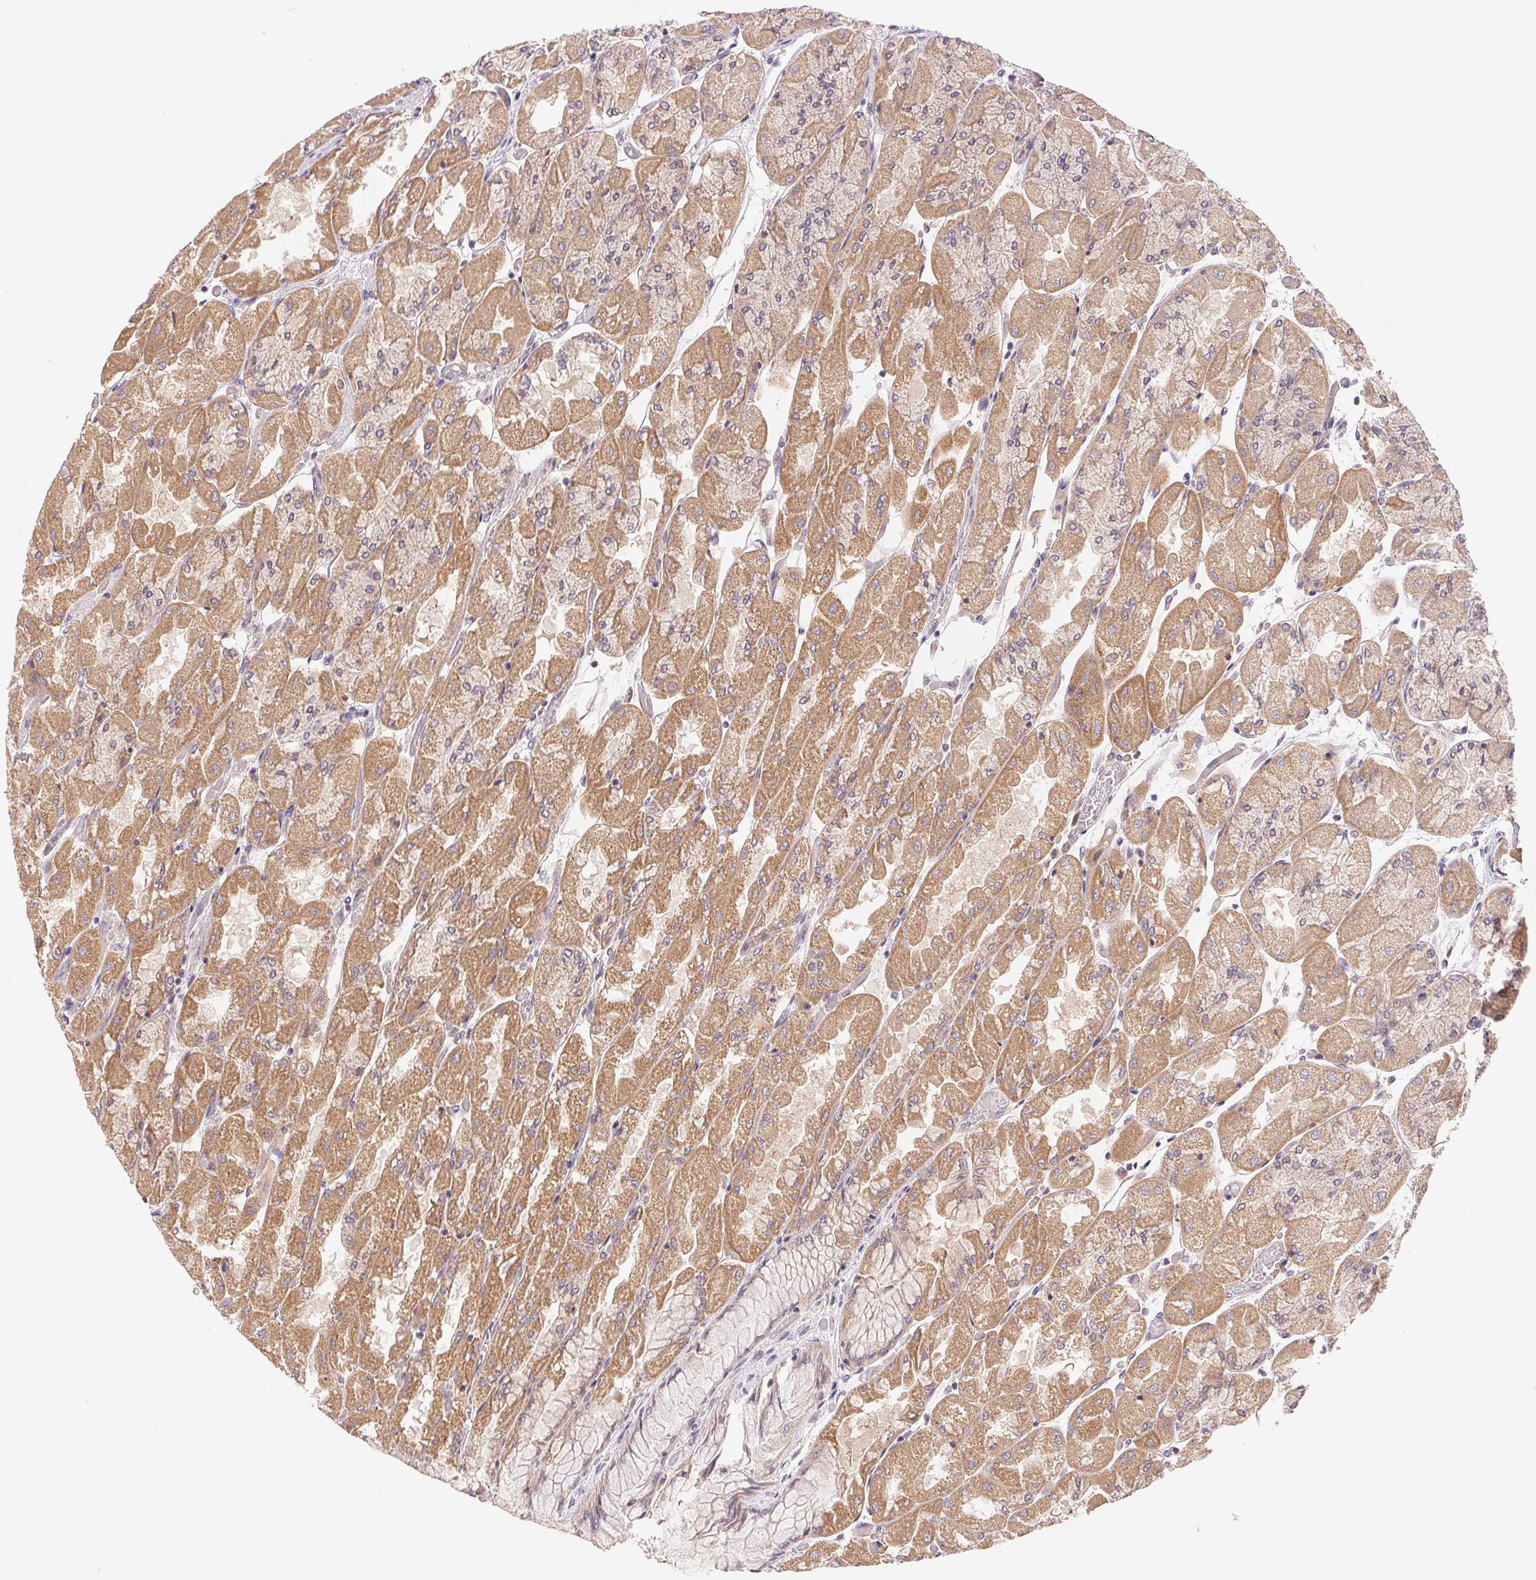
{"staining": {"intensity": "moderate", "quantity": ">75%", "location": "cytoplasmic/membranous"}, "tissue": "stomach", "cell_type": "Glandular cells", "image_type": "normal", "snomed": [{"axis": "morphology", "description": "Normal tissue, NOS"}, {"axis": "topography", "description": "Stomach"}], "caption": "A medium amount of moderate cytoplasmic/membranous expression is appreciated in approximately >75% of glandular cells in normal stomach.", "gene": "BNIP5", "patient": {"sex": "female", "age": 61}}